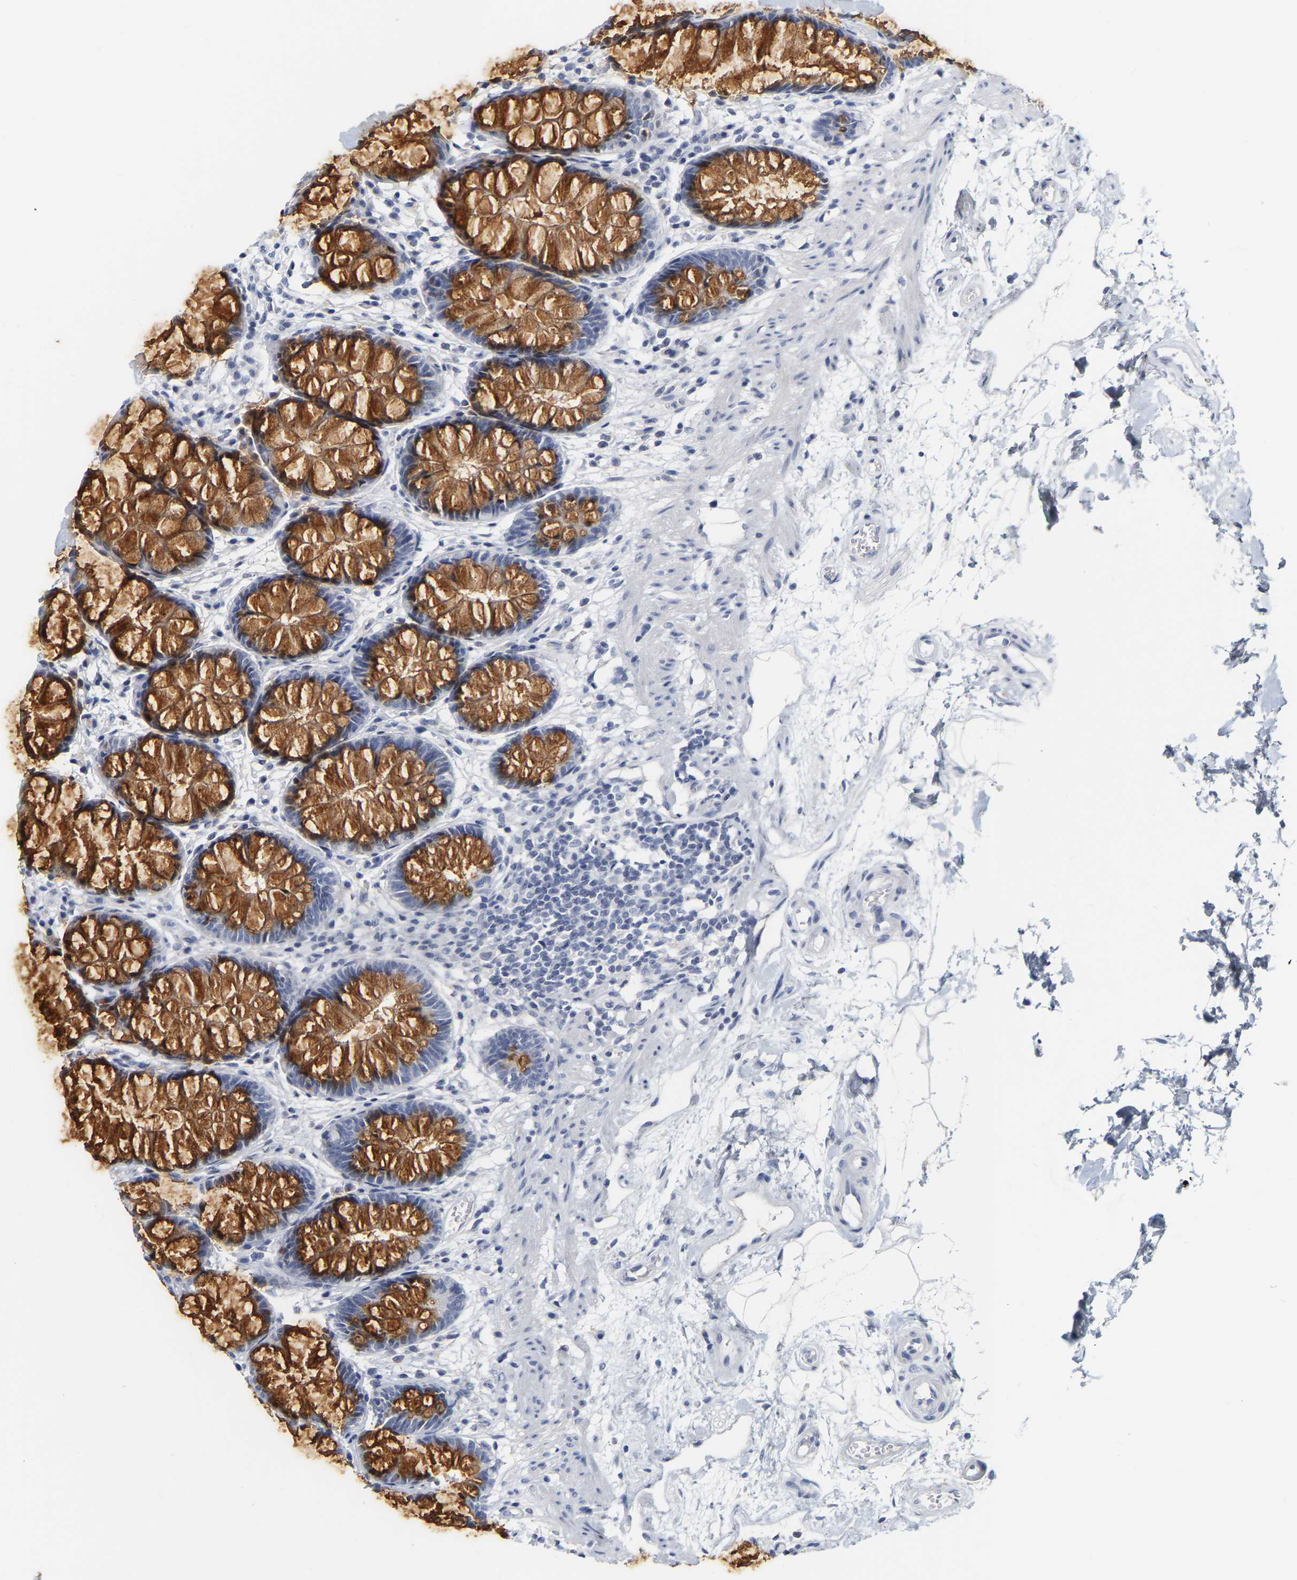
{"staining": {"intensity": "strong", "quantity": "25%-75%", "location": "cytoplasmic/membranous"}, "tissue": "rectum", "cell_type": "Glandular cells", "image_type": "normal", "snomed": [{"axis": "morphology", "description": "Normal tissue, NOS"}, {"axis": "topography", "description": "Rectum"}], "caption": "A high-resolution histopathology image shows immunohistochemistry (IHC) staining of unremarkable rectum, which exhibits strong cytoplasmic/membranous staining in about 25%-75% of glandular cells. The staining is performed using DAB (3,3'-diaminobenzidine) brown chromogen to label protein expression. The nuclei are counter-stained blue using hematoxylin.", "gene": "GNAS", "patient": {"sex": "male", "age": 64}}